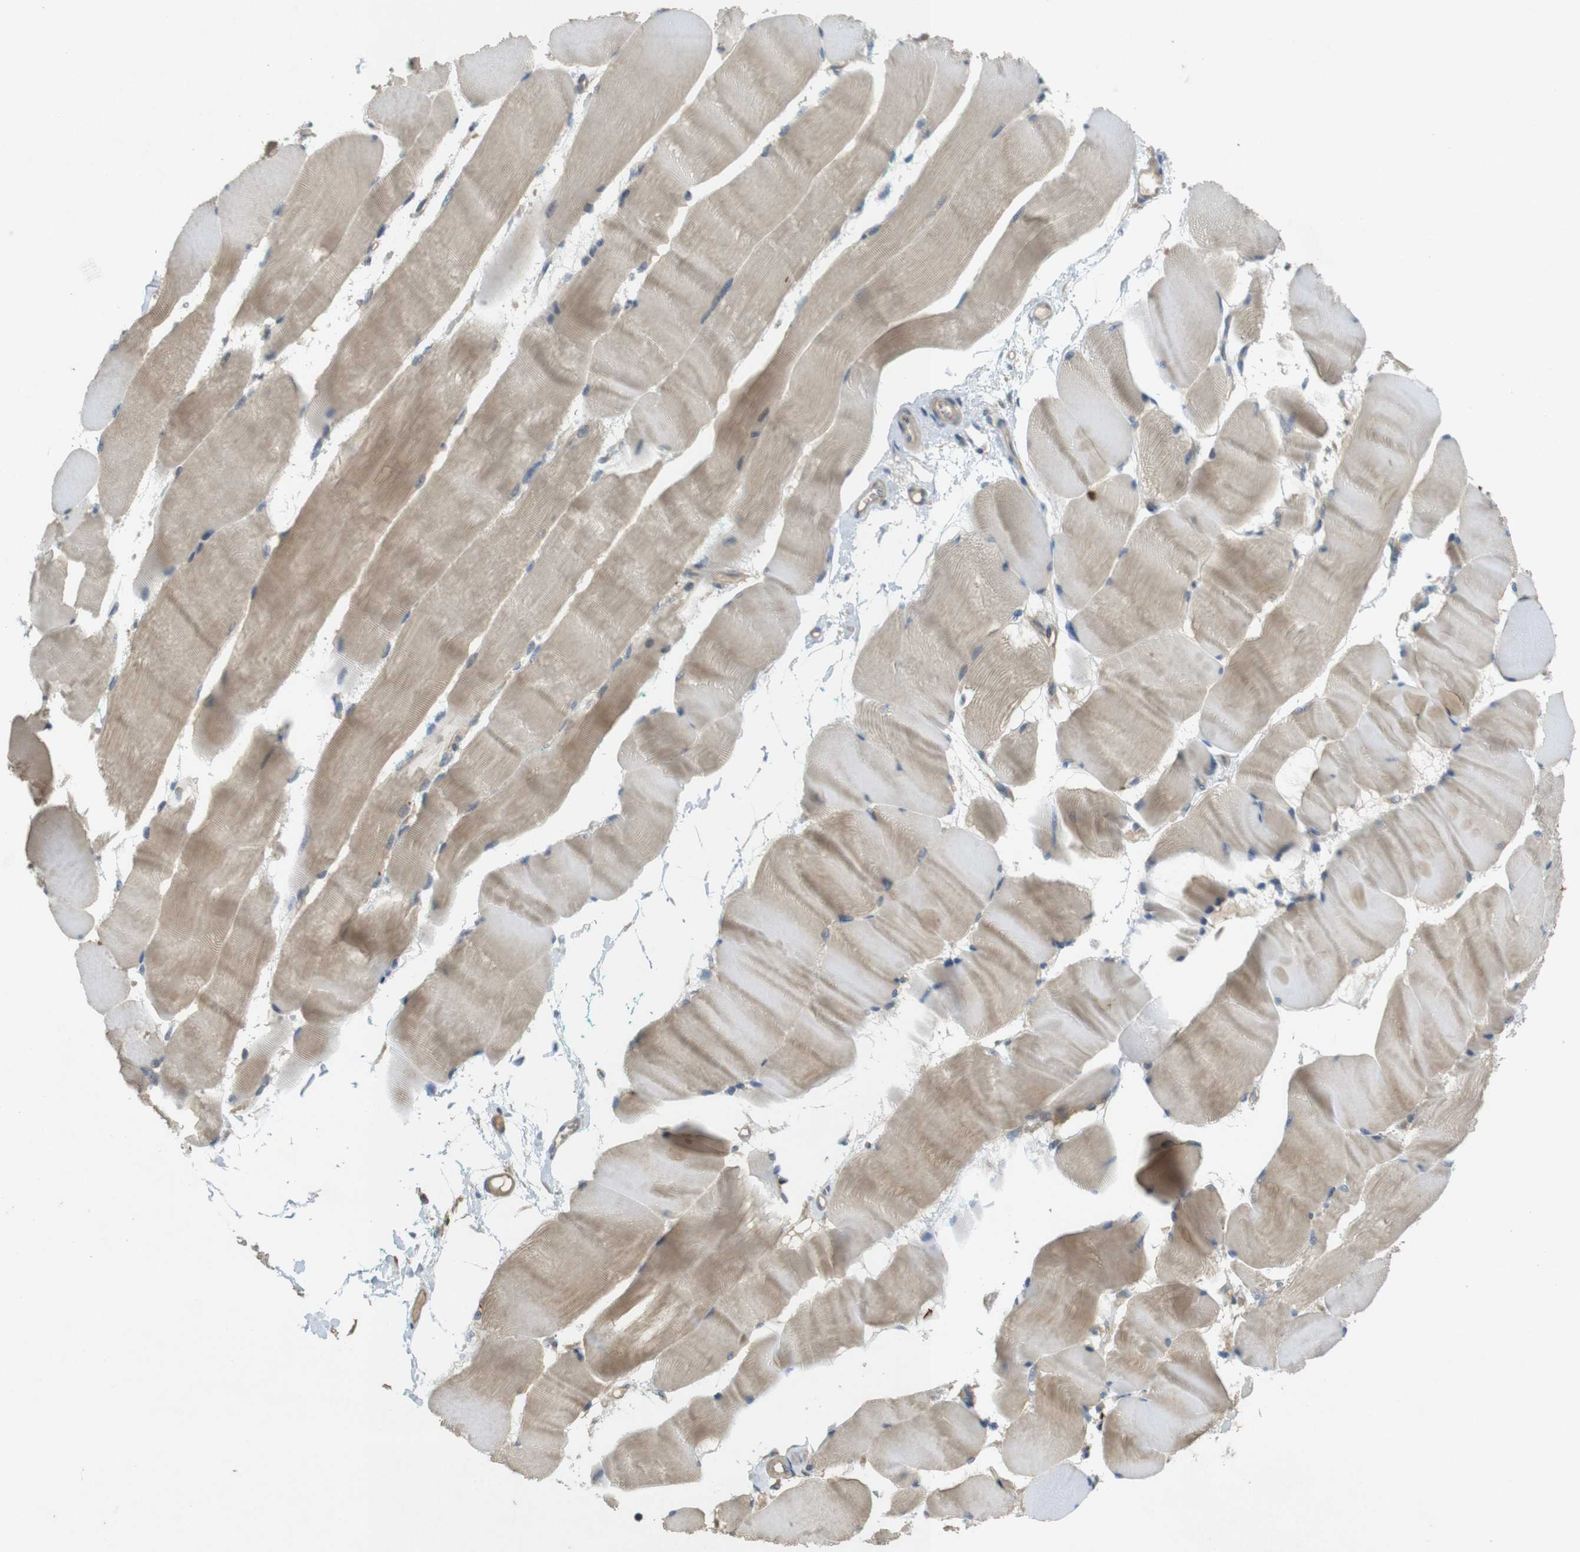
{"staining": {"intensity": "weak", "quantity": ">75%", "location": "cytoplasmic/membranous"}, "tissue": "skeletal muscle", "cell_type": "Myocytes", "image_type": "normal", "snomed": [{"axis": "morphology", "description": "Normal tissue, NOS"}, {"axis": "morphology", "description": "Squamous cell carcinoma, NOS"}, {"axis": "topography", "description": "Skeletal muscle"}], "caption": "This photomicrograph shows benign skeletal muscle stained with immunohistochemistry (IHC) to label a protein in brown. The cytoplasmic/membranous of myocytes show weak positivity for the protein. Nuclei are counter-stained blue.", "gene": "CLTC", "patient": {"sex": "male", "age": 51}}